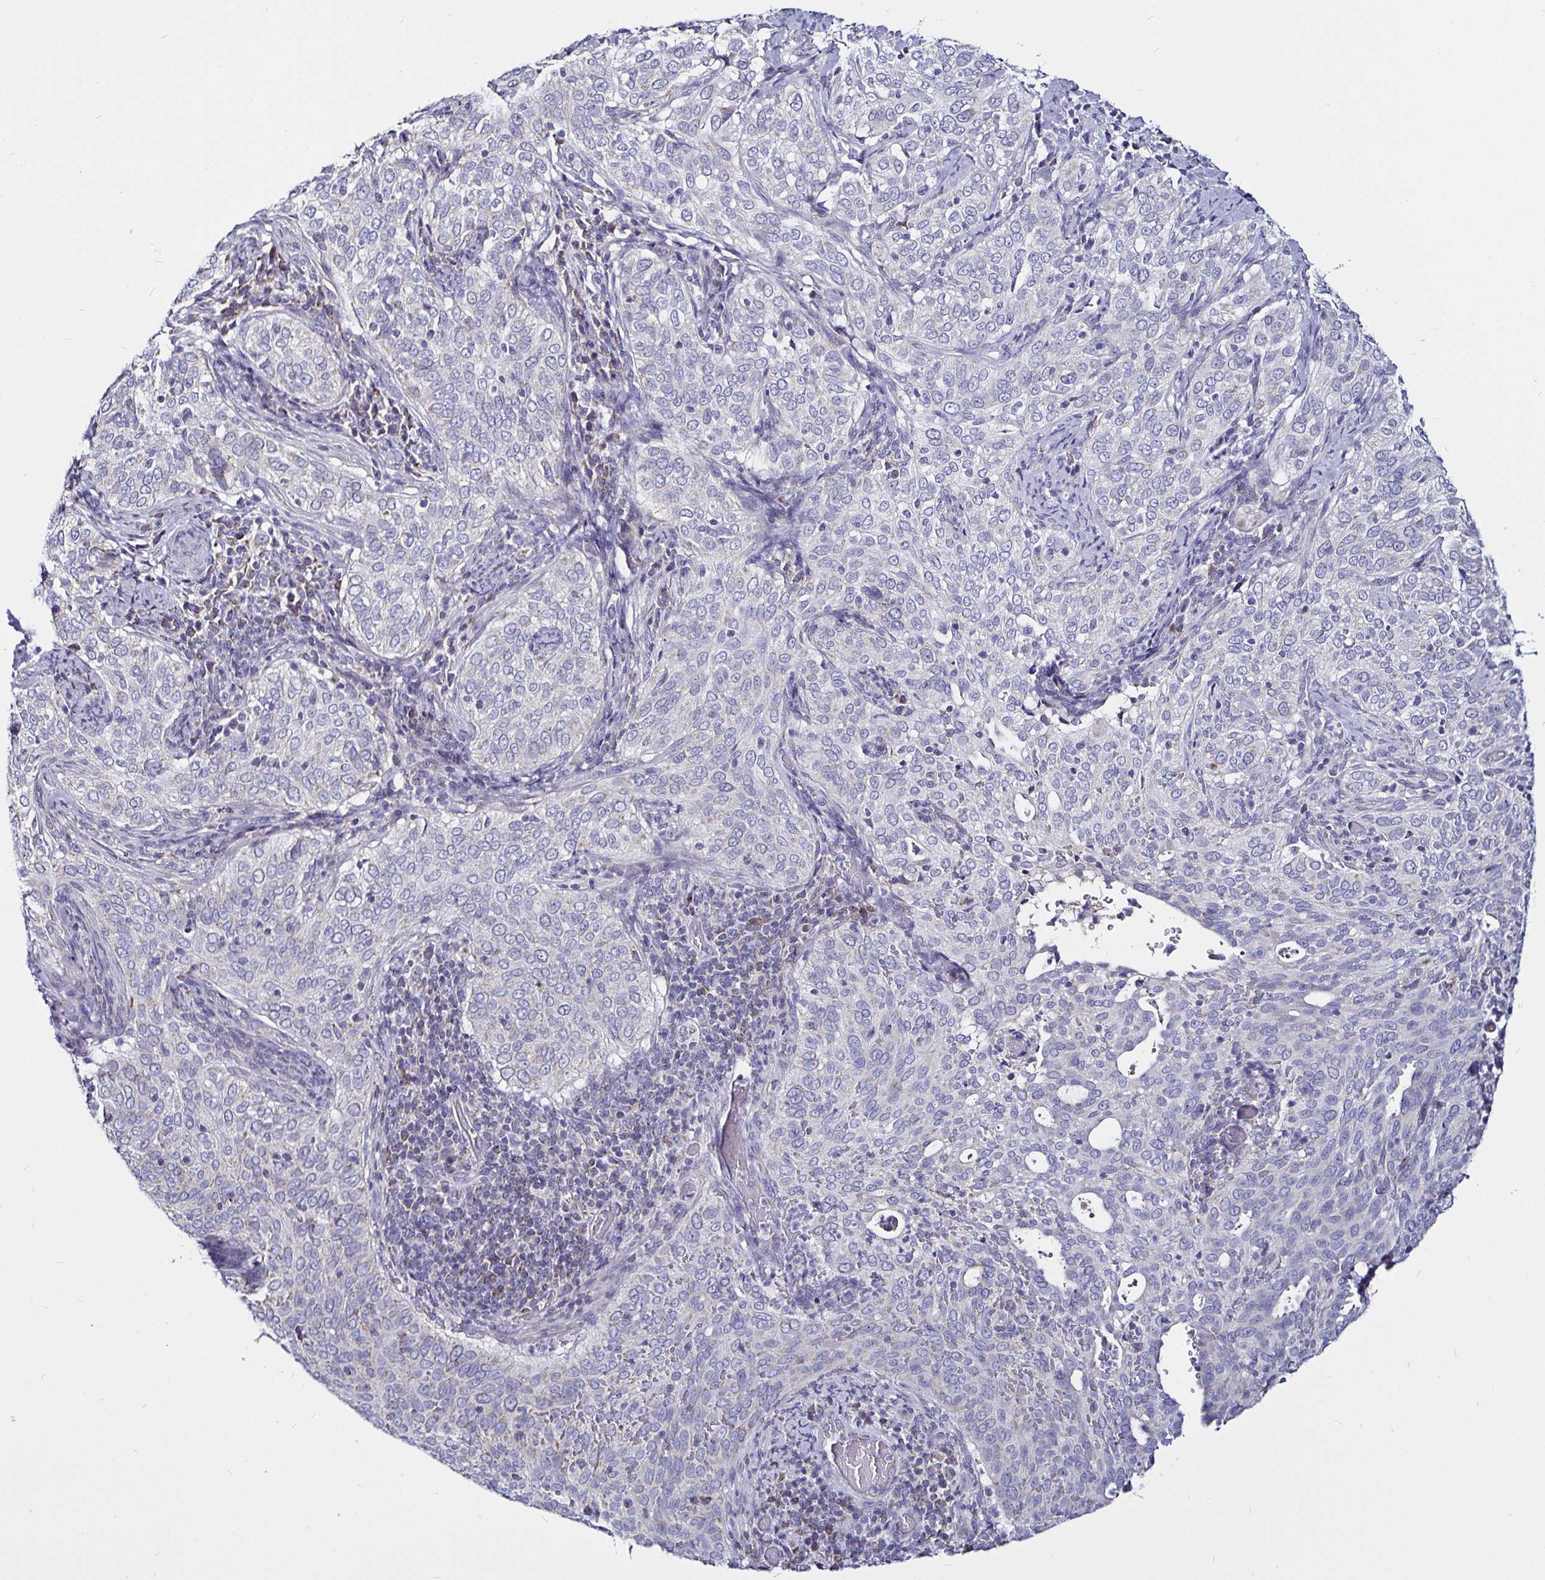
{"staining": {"intensity": "negative", "quantity": "none", "location": "none"}, "tissue": "cervical cancer", "cell_type": "Tumor cells", "image_type": "cancer", "snomed": [{"axis": "morphology", "description": "Squamous cell carcinoma, NOS"}, {"axis": "topography", "description": "Cervix"}], "caption": "Immunohistochemistry image of neoplastic tissue: squamous cell carcinoma (cervical) stained with DAB reveals no significant protein staining in tumor cells.", "gene": "PGAM2", "patient": {"sex": "female", "age": 38}}